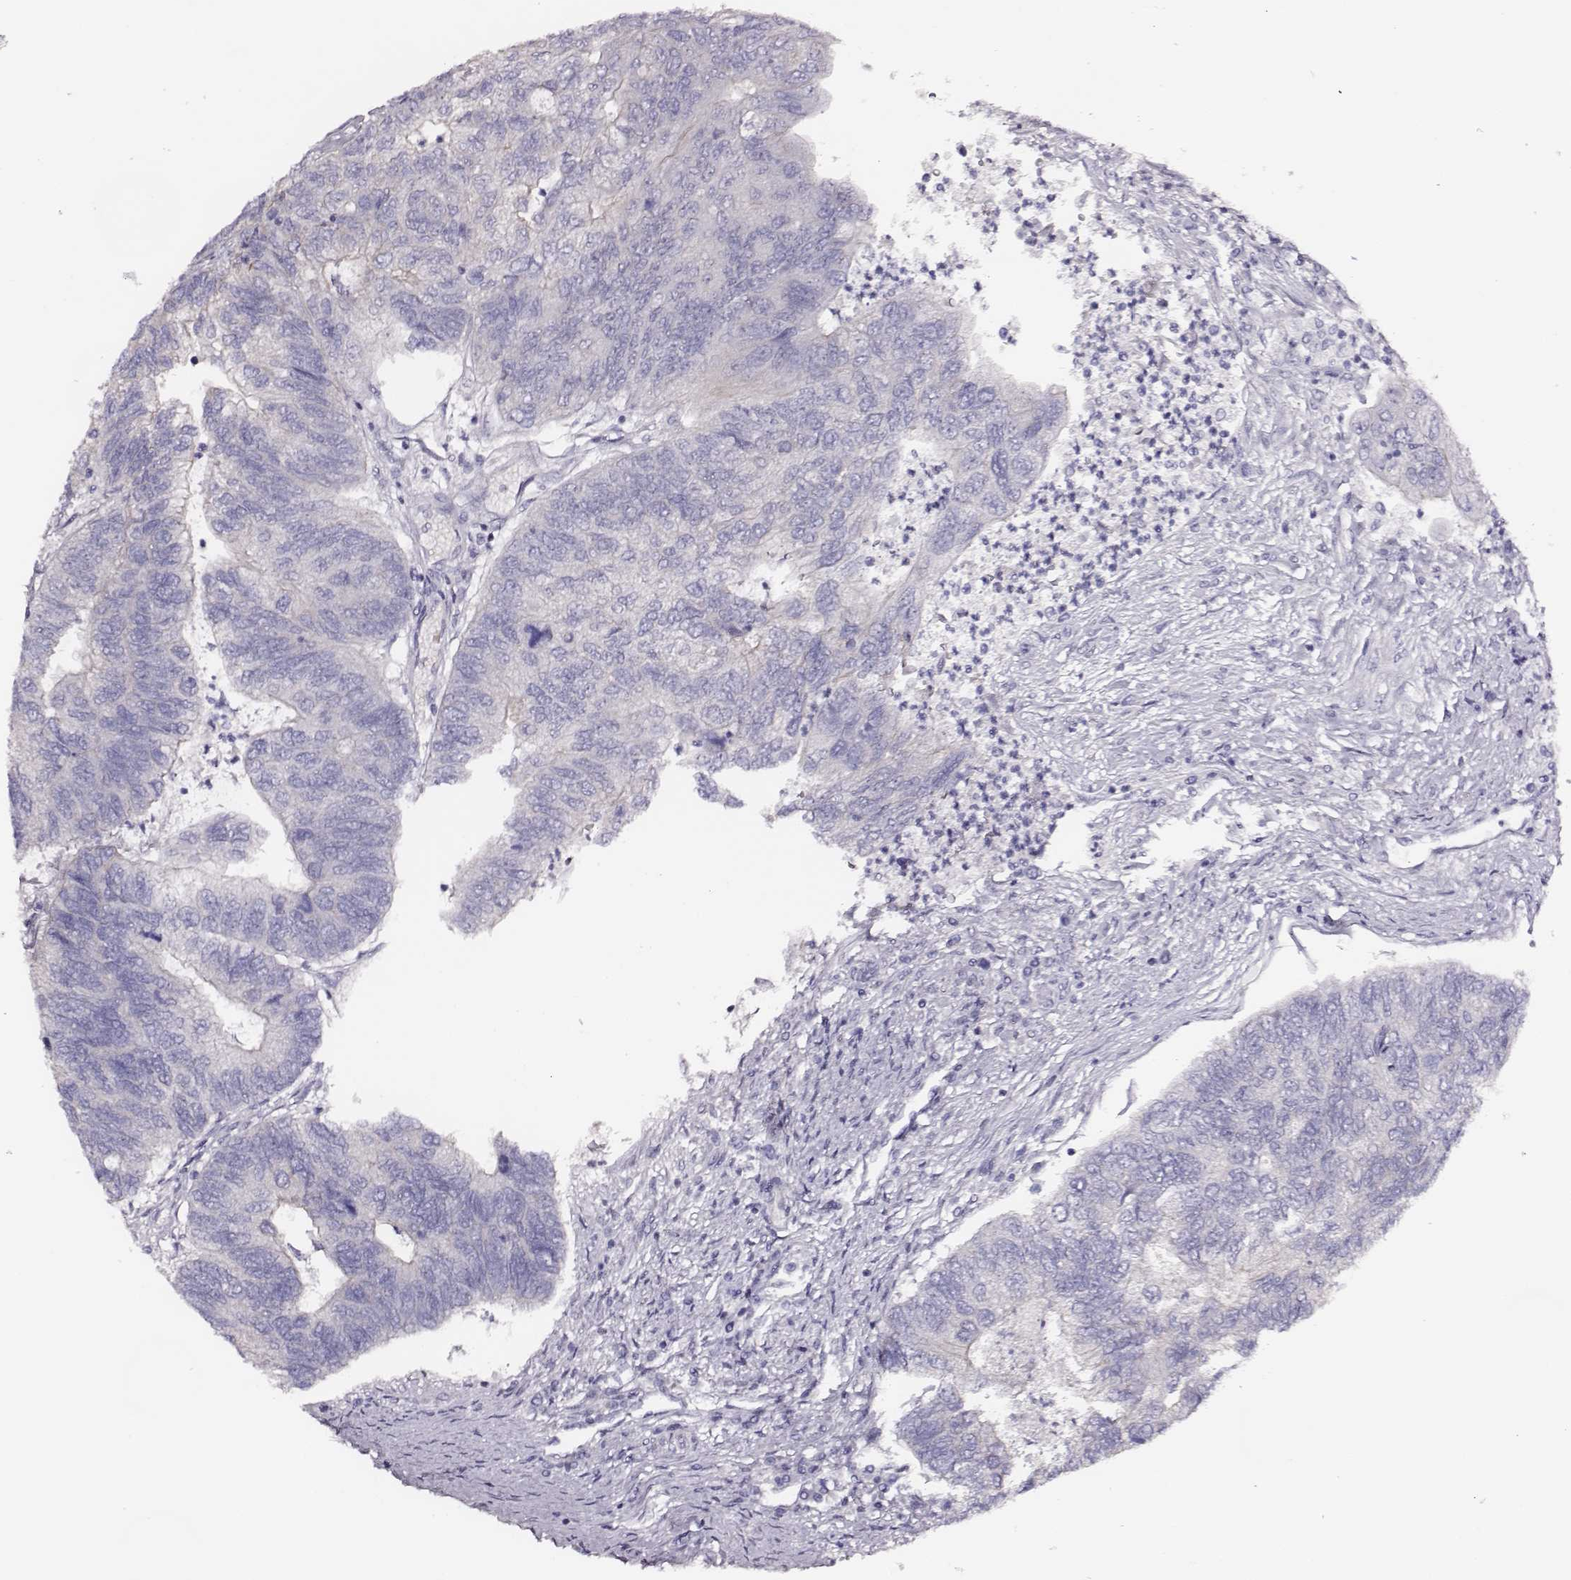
{"staining": {"intensity": "negative", "quantity": "none", "location": "none"}, "tissue": "colorectal cancer", "cell_type": "Tumor cells", "image_type": "cancer", "snomed": [{"axis": "morphology", "description": "Adenocarcinoma, NOS"}, {"axis": "topography", "description": "Colon"}], "caption": "This histopathology image is of colorectal adenocarcinoma stained with immunohistochemistry (IHC) to label a protein in brown with the nuclei are counter-stained blue. There is no expression in tumor cells.", "gene": "AADAT", "patient": {"sex": "female", "age": 67}}